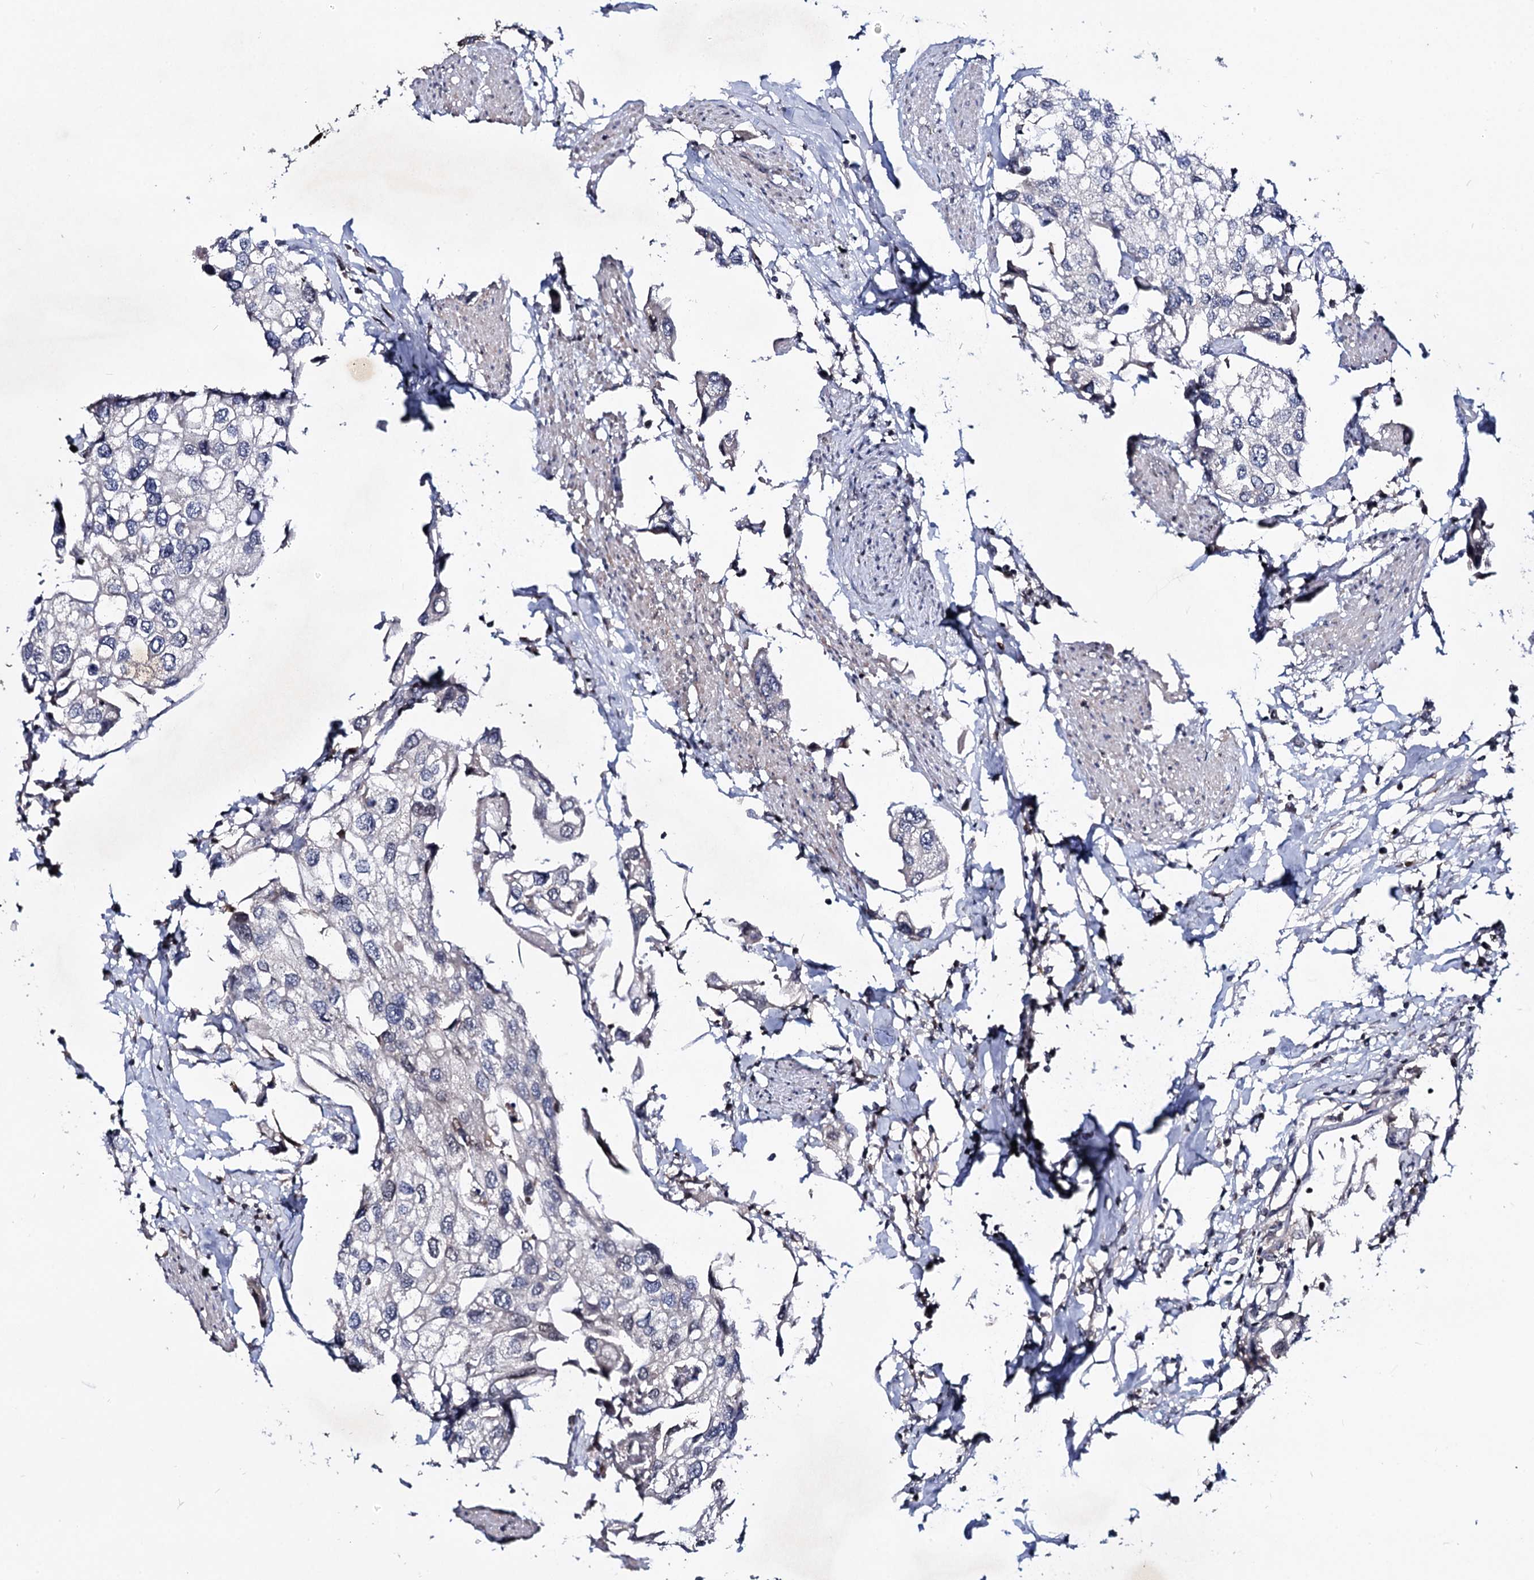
{"staining": {"intensity": "negative", "quantity": "none", "location": "none"}, "tissue": "urothelial cancer", "cell_type": "Tumor cells", "image_type": "cancer", "snomed": [{"axis": "morphology", "description": "Urothelial carcinoma, High grade"}, {"axis": "topography", "description": "Urinary bladder"}], "caption": "There is no significant positivity in tumor cells of high-grade urothelial carcinoma.", "gene": "SMCHD1", "patient": {"sex": "male", "age": 64}}